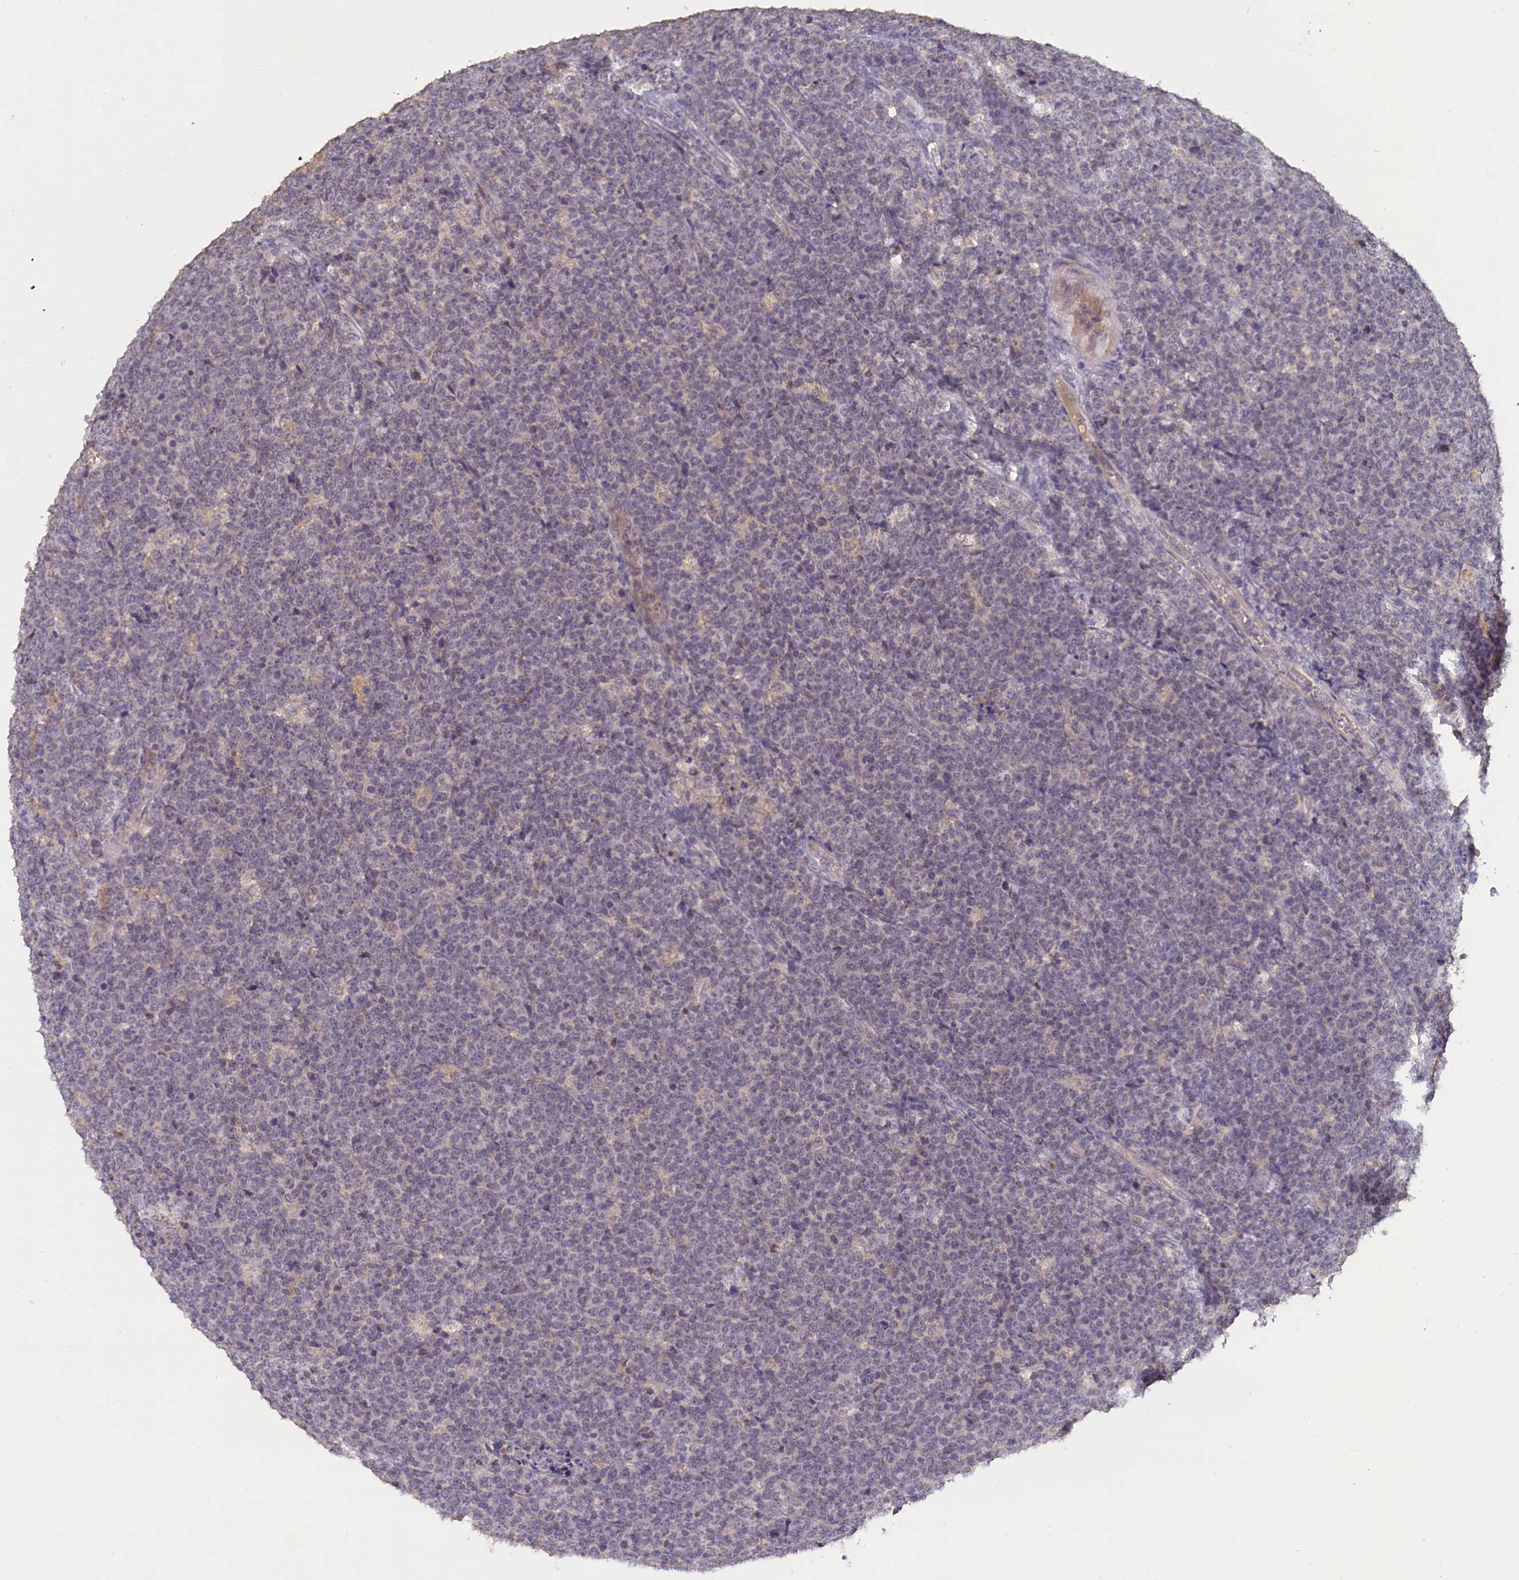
{"staining": {"intensity": "negative", "quantity": "none", "location": "none"}, "tissue": "lymphoma", "cell_type": "Tumor cells", "image_type": "cancer", "snomed": [{"axis": "morphology", "description": "Malignant lymphoma, non-Hodgkin's type, High grade"}, {"axis": "topography", "description": "Small intestine"}], "caption": "The micrograph exhibits no staining of tumor cells in malignant lymphoma, non-Hodgkin's type (high-grade). (DAB IHC, high magnification).", "gene": "CELF5", "patient": {"sex": "male", "age": 8}}